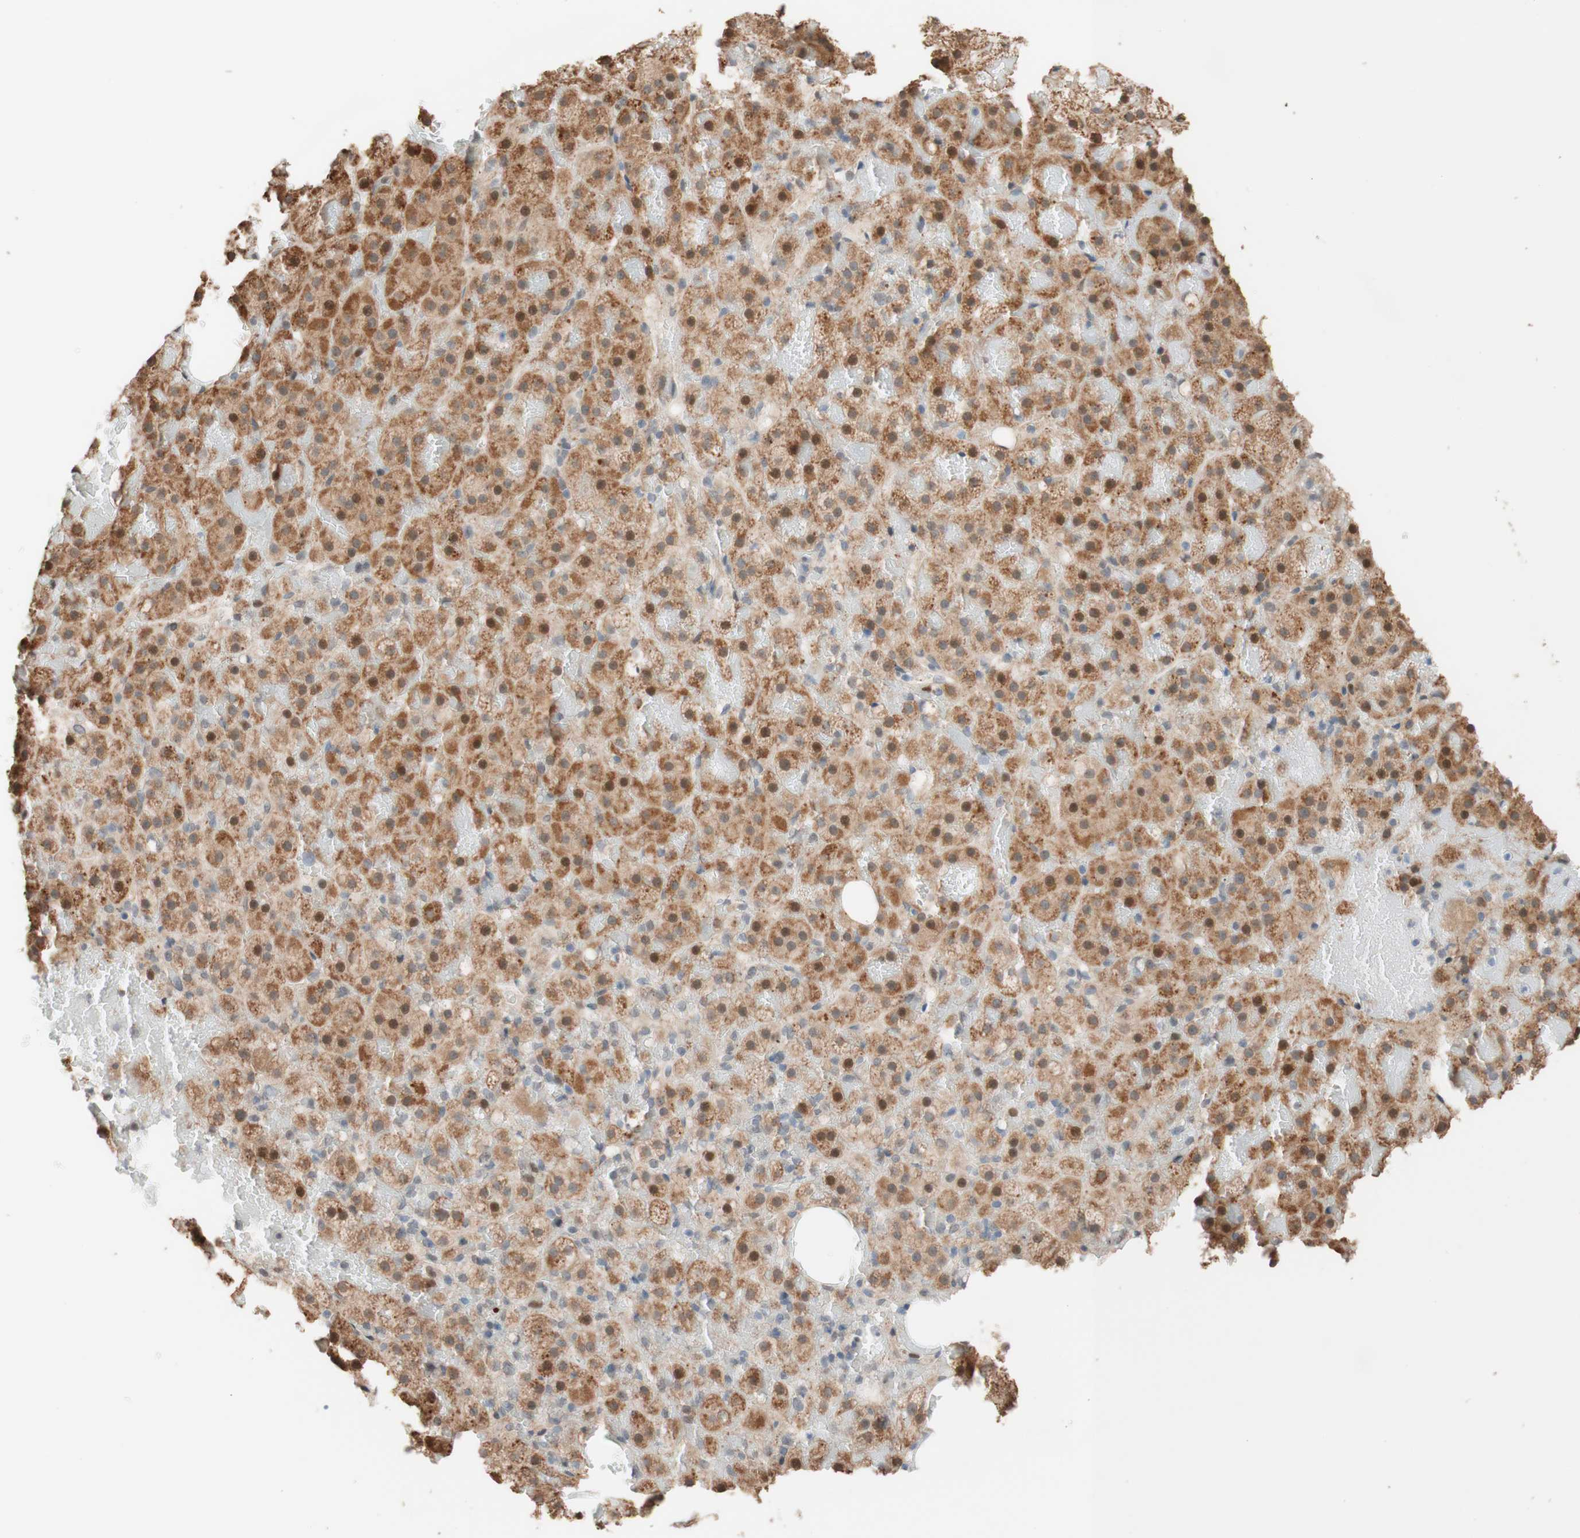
{"staining": {"intensity": "moderate", "quantity": ">75%", "location": "cytoplasmic/membranous"}, "tissue": "adrenal gland", "cell_type": "Glandular cells", "image_type": "normal", "snomed": [{"axis": "morphology", "description": "Normal tissue, NOS"}, {"axis": "topography", "description": "Adrenal gland"}], "caption": "Normal adrenal gland demonstrates moderate cytoplasmic/membranous staining in approximately >75% of glandular cells Using DAB (3,3'-diaminobenzidine) (brown) and hematoxylin (blue) stains, captured at high magnification using brightfield microscopy..", "gene": "CCNC", "patient": {"sex": "female", "age": 59}}